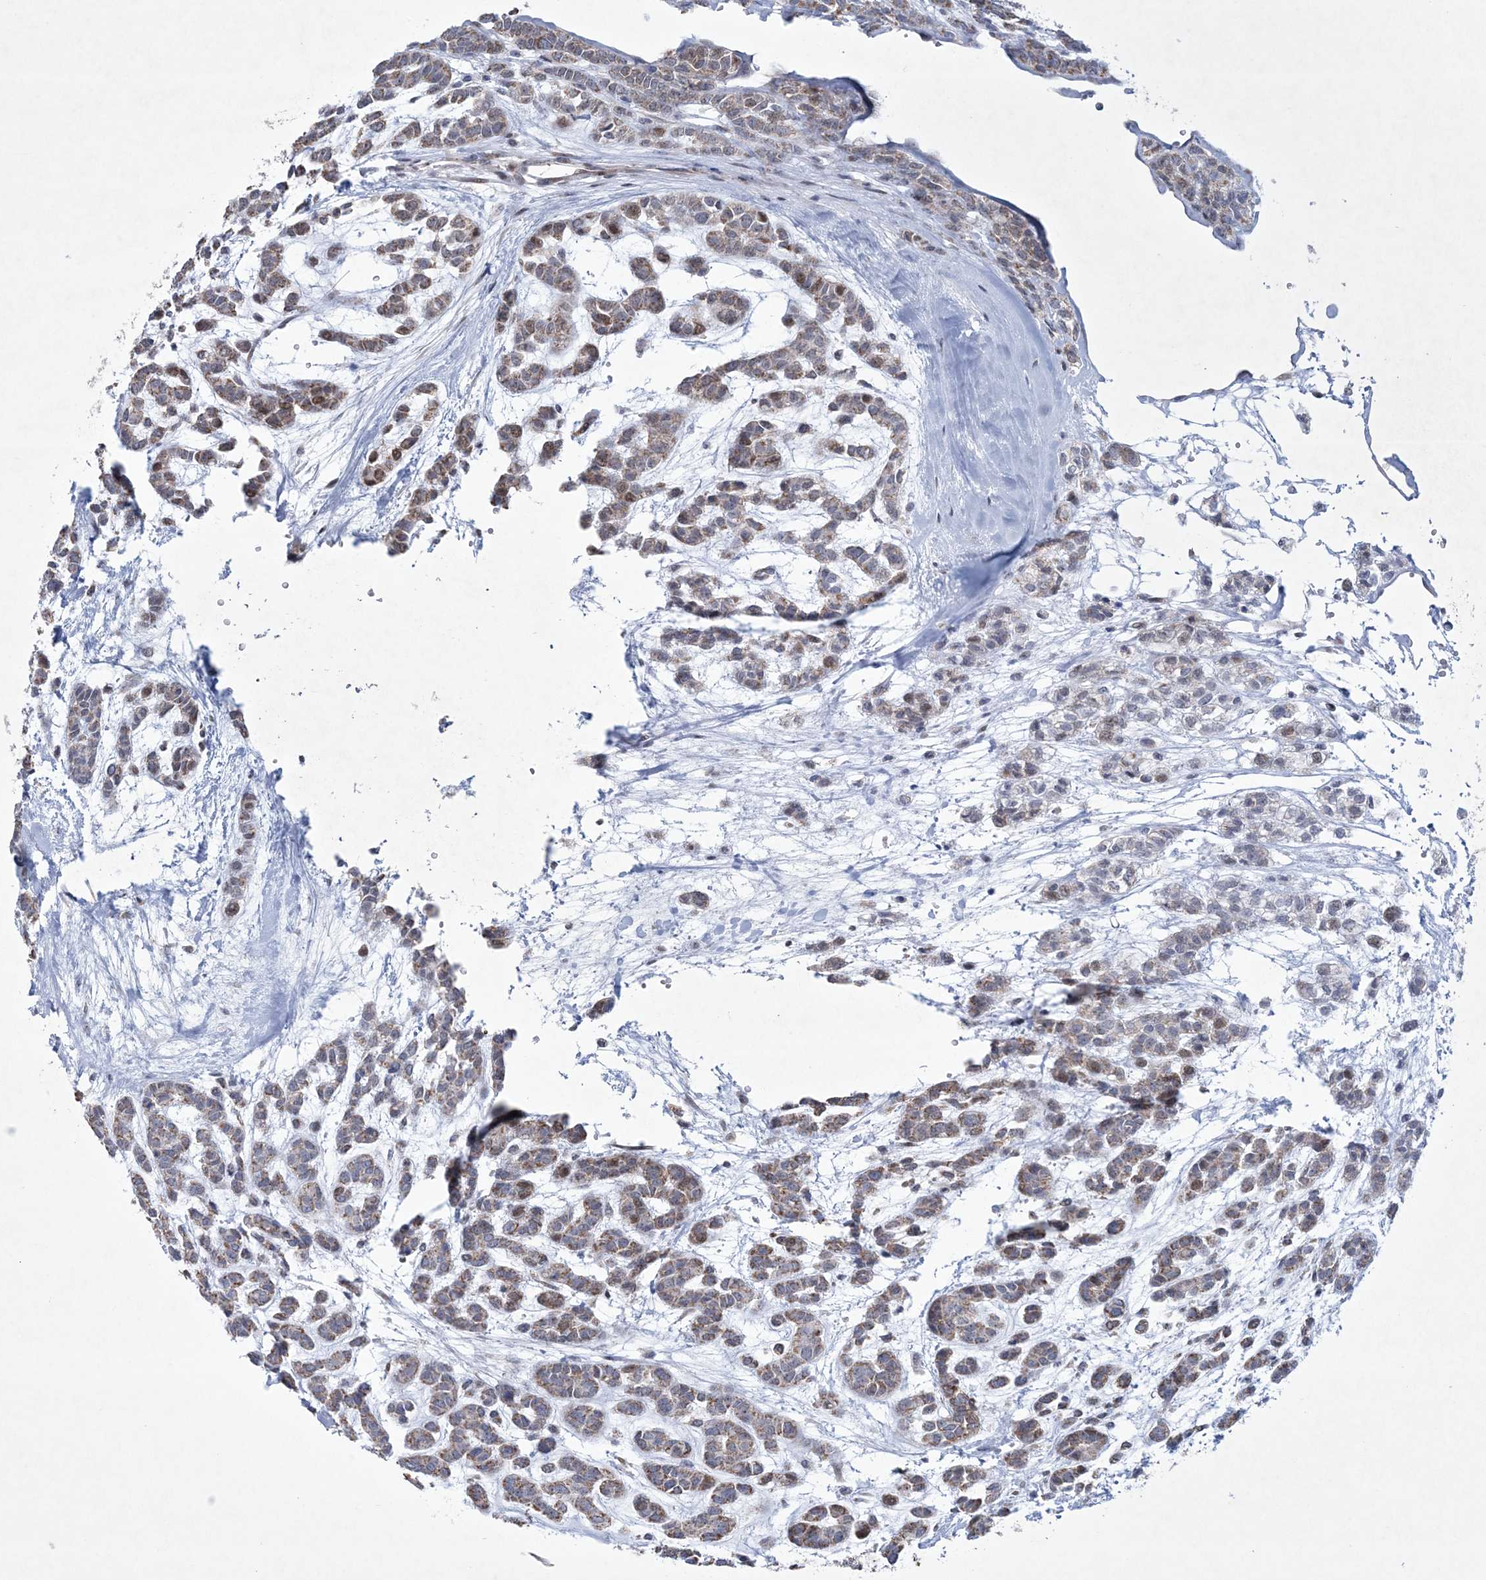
{"staining": {"intensity": "moderate", "quantity": ">75%", "location": "cytoplasmic/membranous"}, "tissue": "head and neck cancer", "cell_type": "Tumor cells", "image_type": "cancer", "snomed": [{"axis": "morphology", "description": "Adenocarcinoma, NOS"}, {"axis": "morphology", "description": "Adenoma, NOS"}, {"axis": "topography", "description": "Head-Neck"}], "caption": "Head and neck adenoma was stained to show a protein in brown. There is medium levels of moderate cytoplasmic/membranous expression in about >75% of tumor cells.", "gene": "CES4A", "patient": {"sex": "female", "age": 55}}